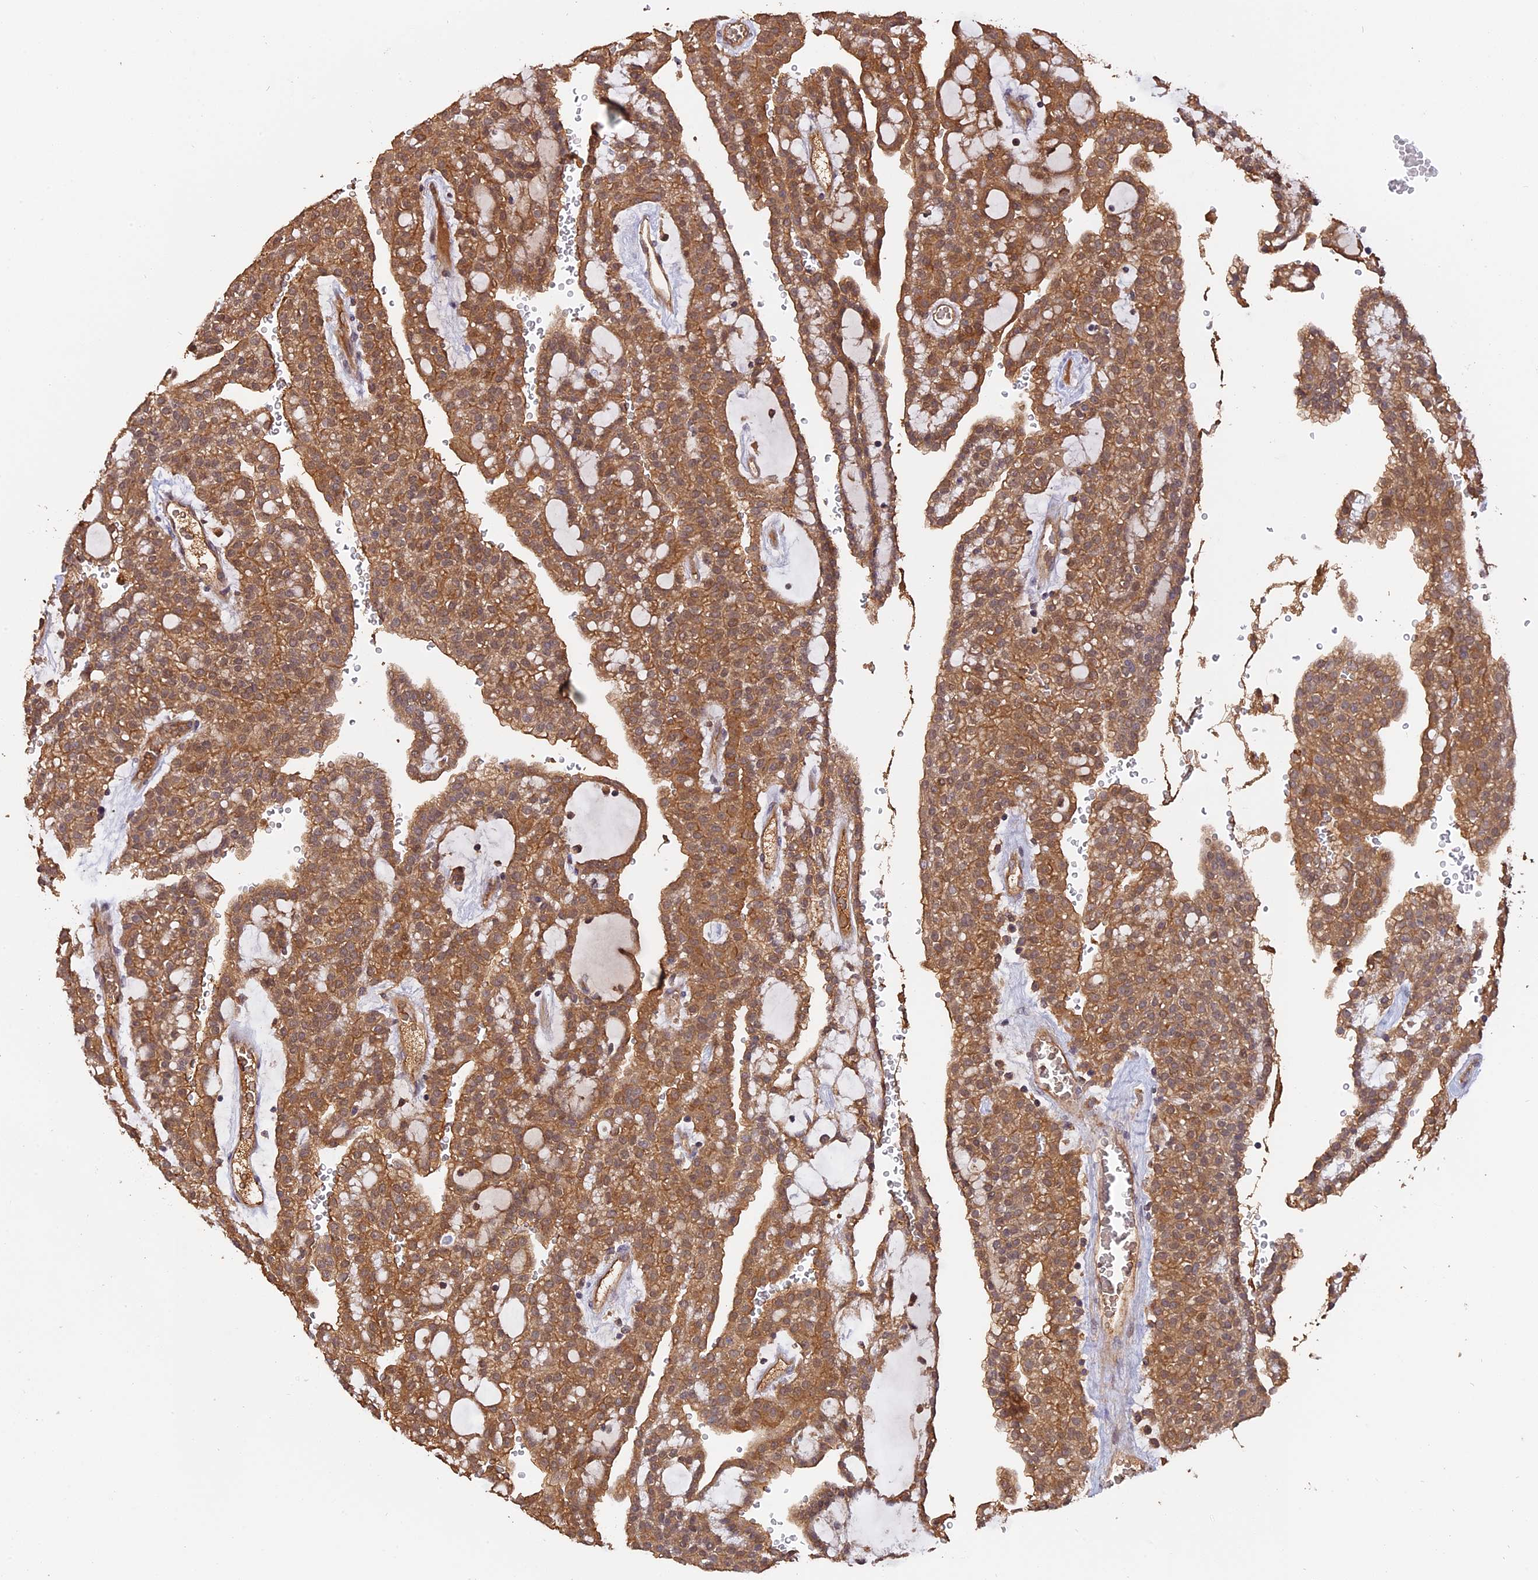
{"staining": {"intensity": "moderate", "quantity": ">75%", "location": "cytoplasmic/membranous"}, "tissue": "renal cancer", "cell_type": "Tumor cells", "image_type": "cancer", "snomed": [{"axis": "morphology", "description": "Adenocarcinoma, NOS"}, {"axis": "topography", "description": "Kidney"}], "caption": "Protein staining reveals moderate cytoplasmic/membranous positivity in approximately >75% of tumor cells in renal adenocarcinoma.", "gene": "RASAL1", "patient": {"sex": "male", "age": 63}}